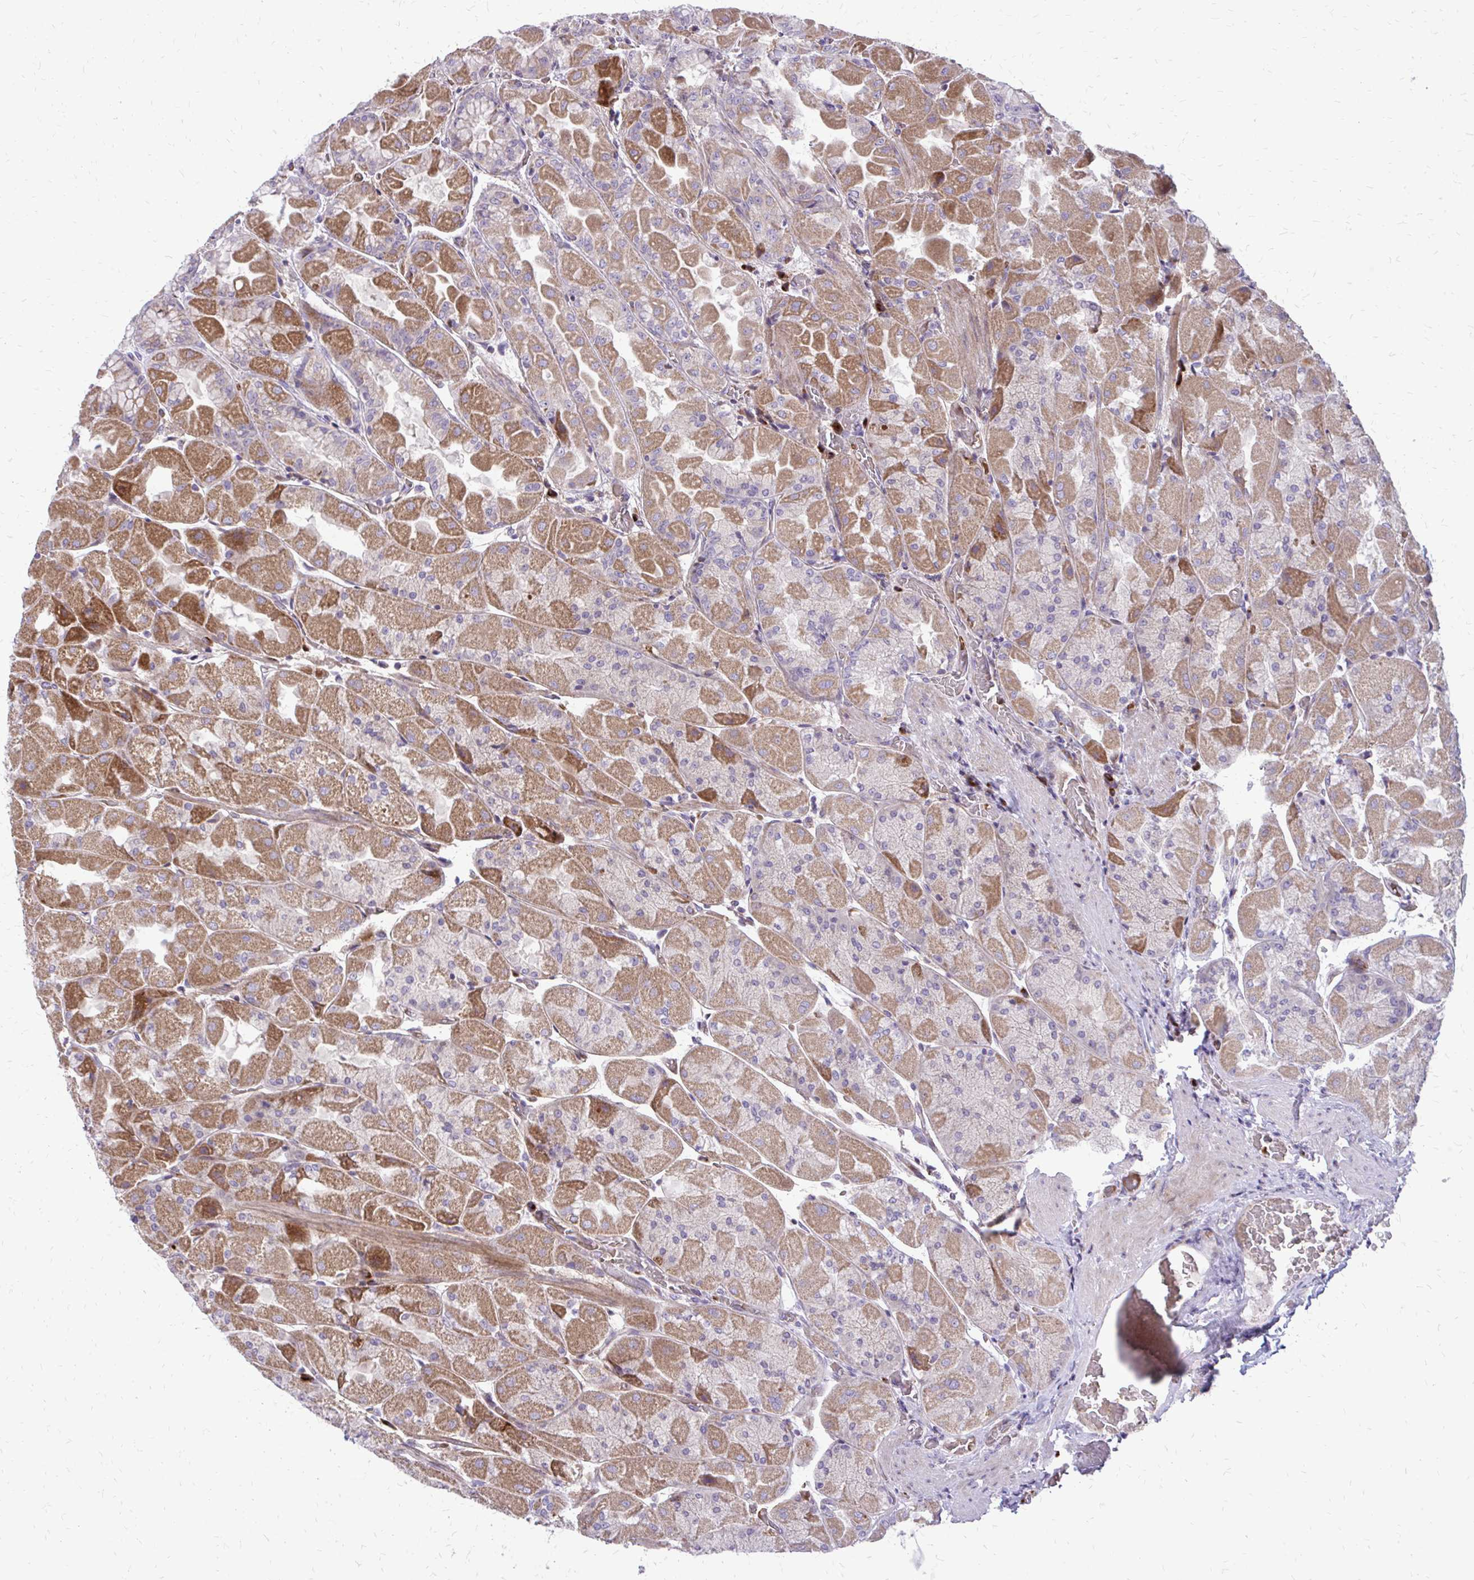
{"staining": {"intensity": "moderate", "quantity": ">75%", "location": "cytoplasmic/membranous"}, "tissue": "stomach", "cell_type": "Glandular cells", "image_type": "normal", "snomed": [{"axis": "morphology", "description": "Normal tissue, NOS"}, {"axis": "topography", "description": "Stomach"}], "caption": "Immunohistochemistry (IHC) (DAB (3,3'-diaminobenzidine)) staining of unremarkable stomach exhibits moderate cytoplasmic/membranous protein expression in approximately >75% of glandular cells. (DAB IHC with brightfield microscopy, high magnification).", "gene": "FUNDC2", "patient": {"sex": "female", "age": 61}}